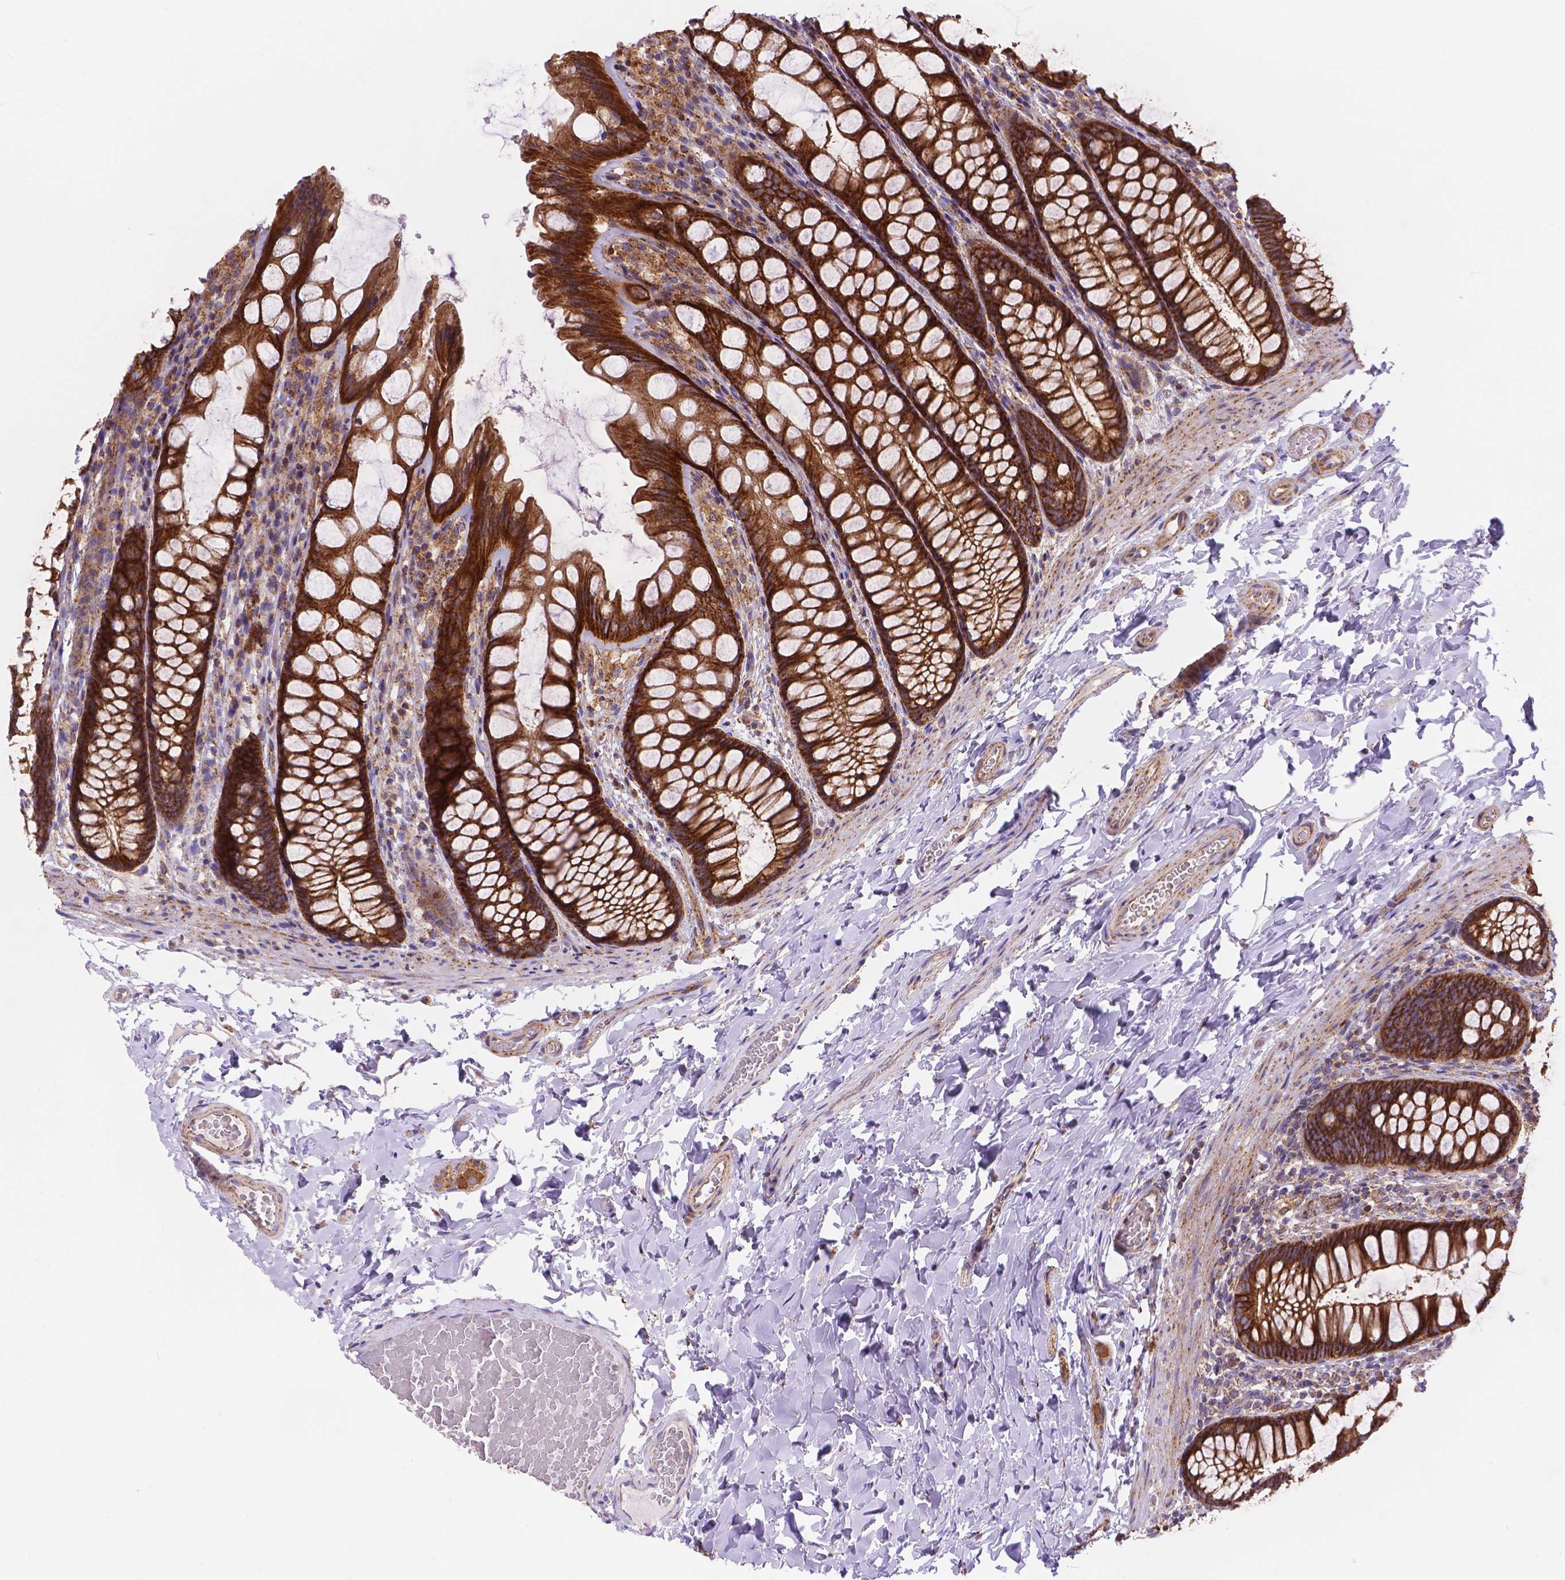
{"staining": {"intensity": "moderate", "quantity": "25%-75%", "location": "cytoplasmic/membranous"}, "tissue": "colon", "cell_type": "Endothelial cells", "image_type": "normal", "snomed": [{"axis": "morphology", "description": "Normal tissue, NOS"}, {"axis": "topography", "description": "Colon"}], "caption": "Approximately 25%-75% of endothelial cells in unremarkable human colon show moderate cytoplasmic/membranous protein expression as visualized by brown immunohistochemical staining.", "gene": "AK3", "patient": {"sex": "male", "age": 47}}